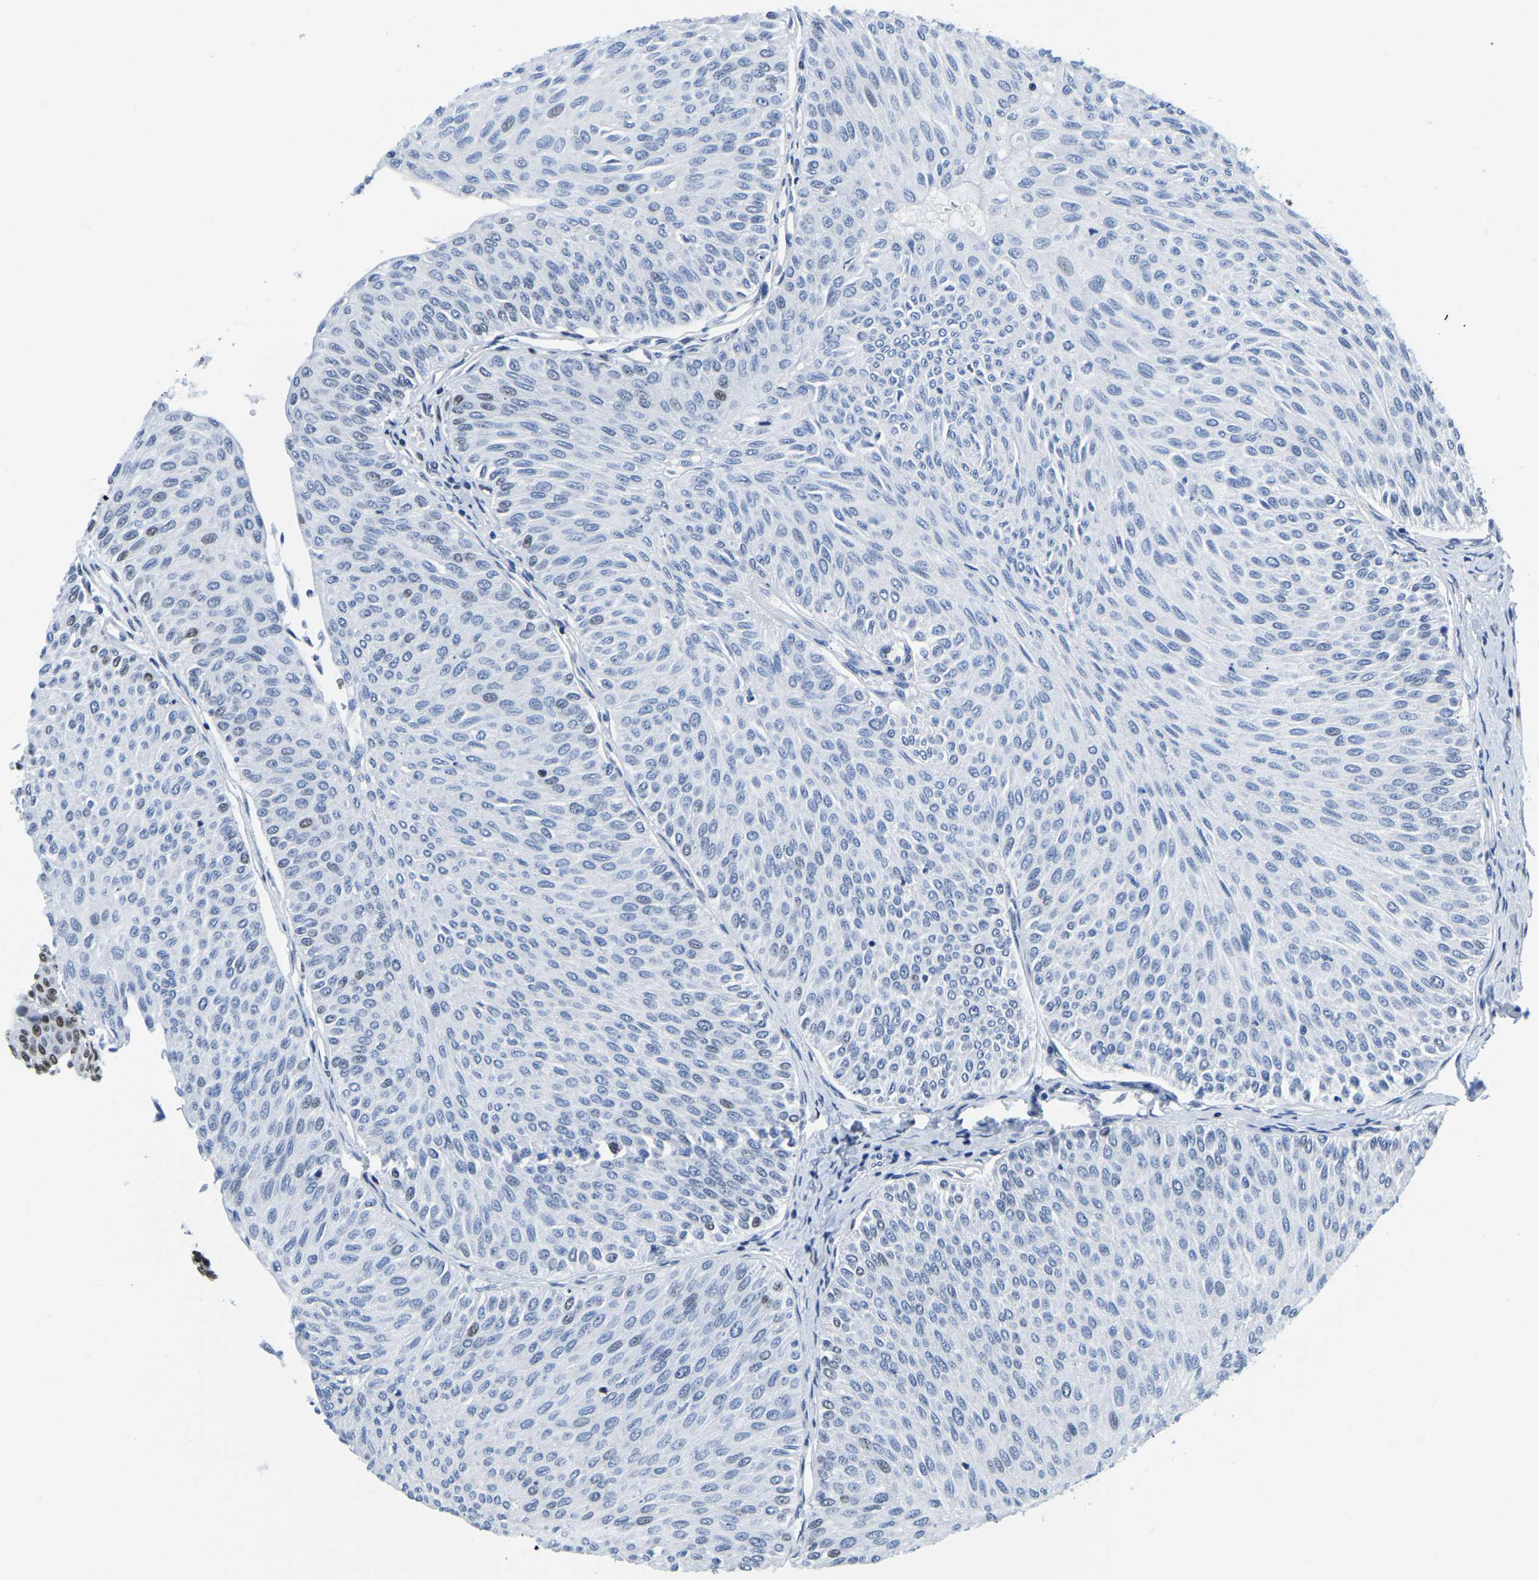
{"staining": {"intensity": "moderate", "quantity": "25%-75%", "location": "nuclear"}, "tissue": "urothelial cancer", "cell_type": "Tumor cells", "image_type": "cancer", "snomed": [{"axis": "morphology", "description": "Urothelial carcinoma, Low grade"}, {"axis": "topography", "description": "Urinary bladder"}], "caption": "An IHC histopathology image of tumor tissue is shown. Protein staining in brown labels moderate nuclear positivity in urothelial cancer within tumor cells.", "gene": "UBA1", "patient": {"sex": "male", "age": 78}}